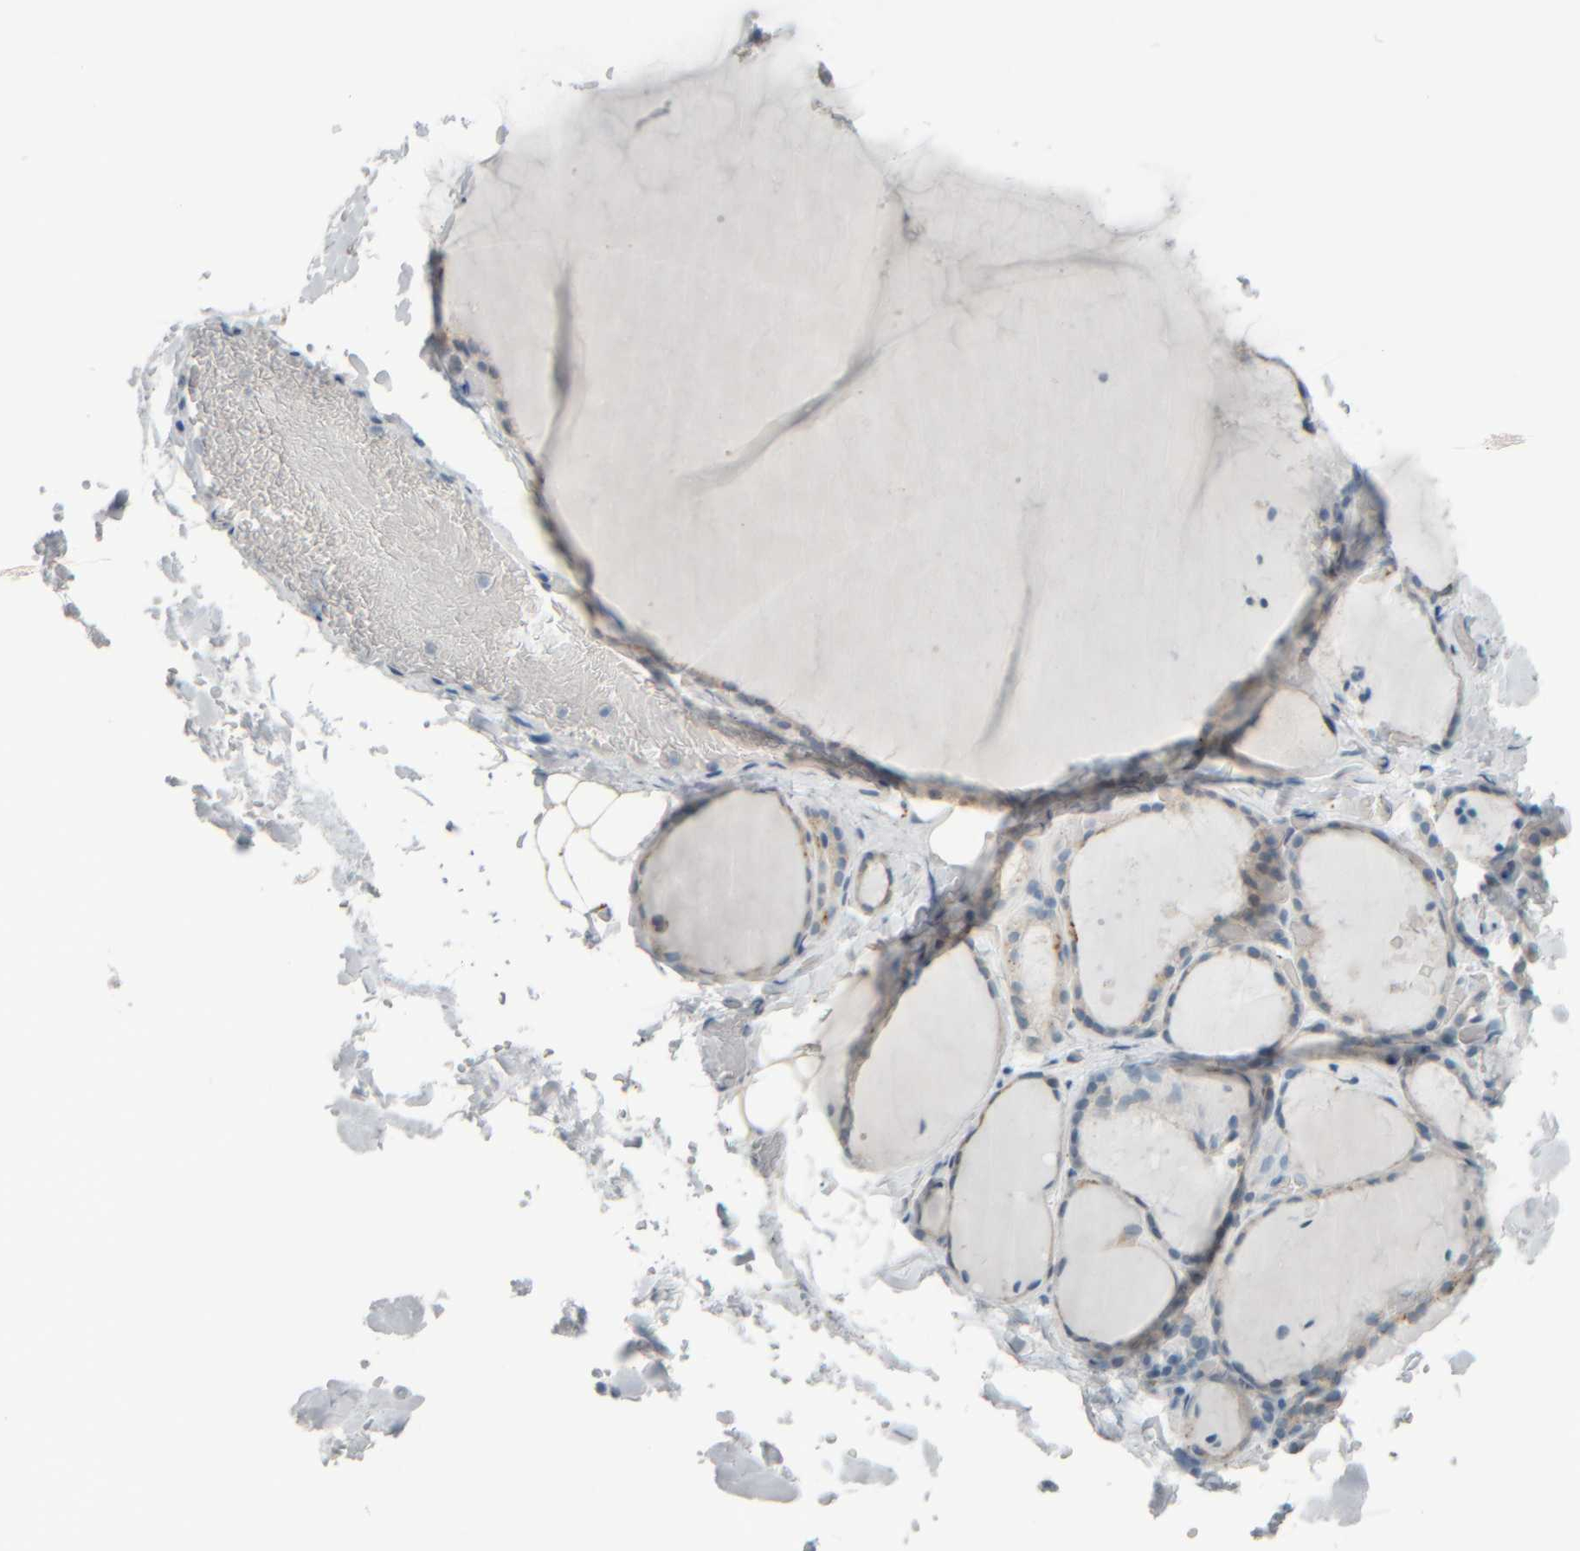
{"staining": {"intensity": "negative", "quantity": "none", "location": "none"}, "tissue": "thyroid gland", "cell_type": "Glandular cells", "image_type": "normal", "snomed": [{"axis": "morphology", "description": "Normal tissue, NOS"}, {"axis": "topography", "description": "Thyroid gland"}], "caption": "Immunohistochemistry photomicrograph of normal human thyroid gland stained for a protein (brown), which demonstrates no expression in glandular cells. Nuclei are stained in blue.", "gene": "TPSAB1", "patient": {"sex": "female", "age": 44}}